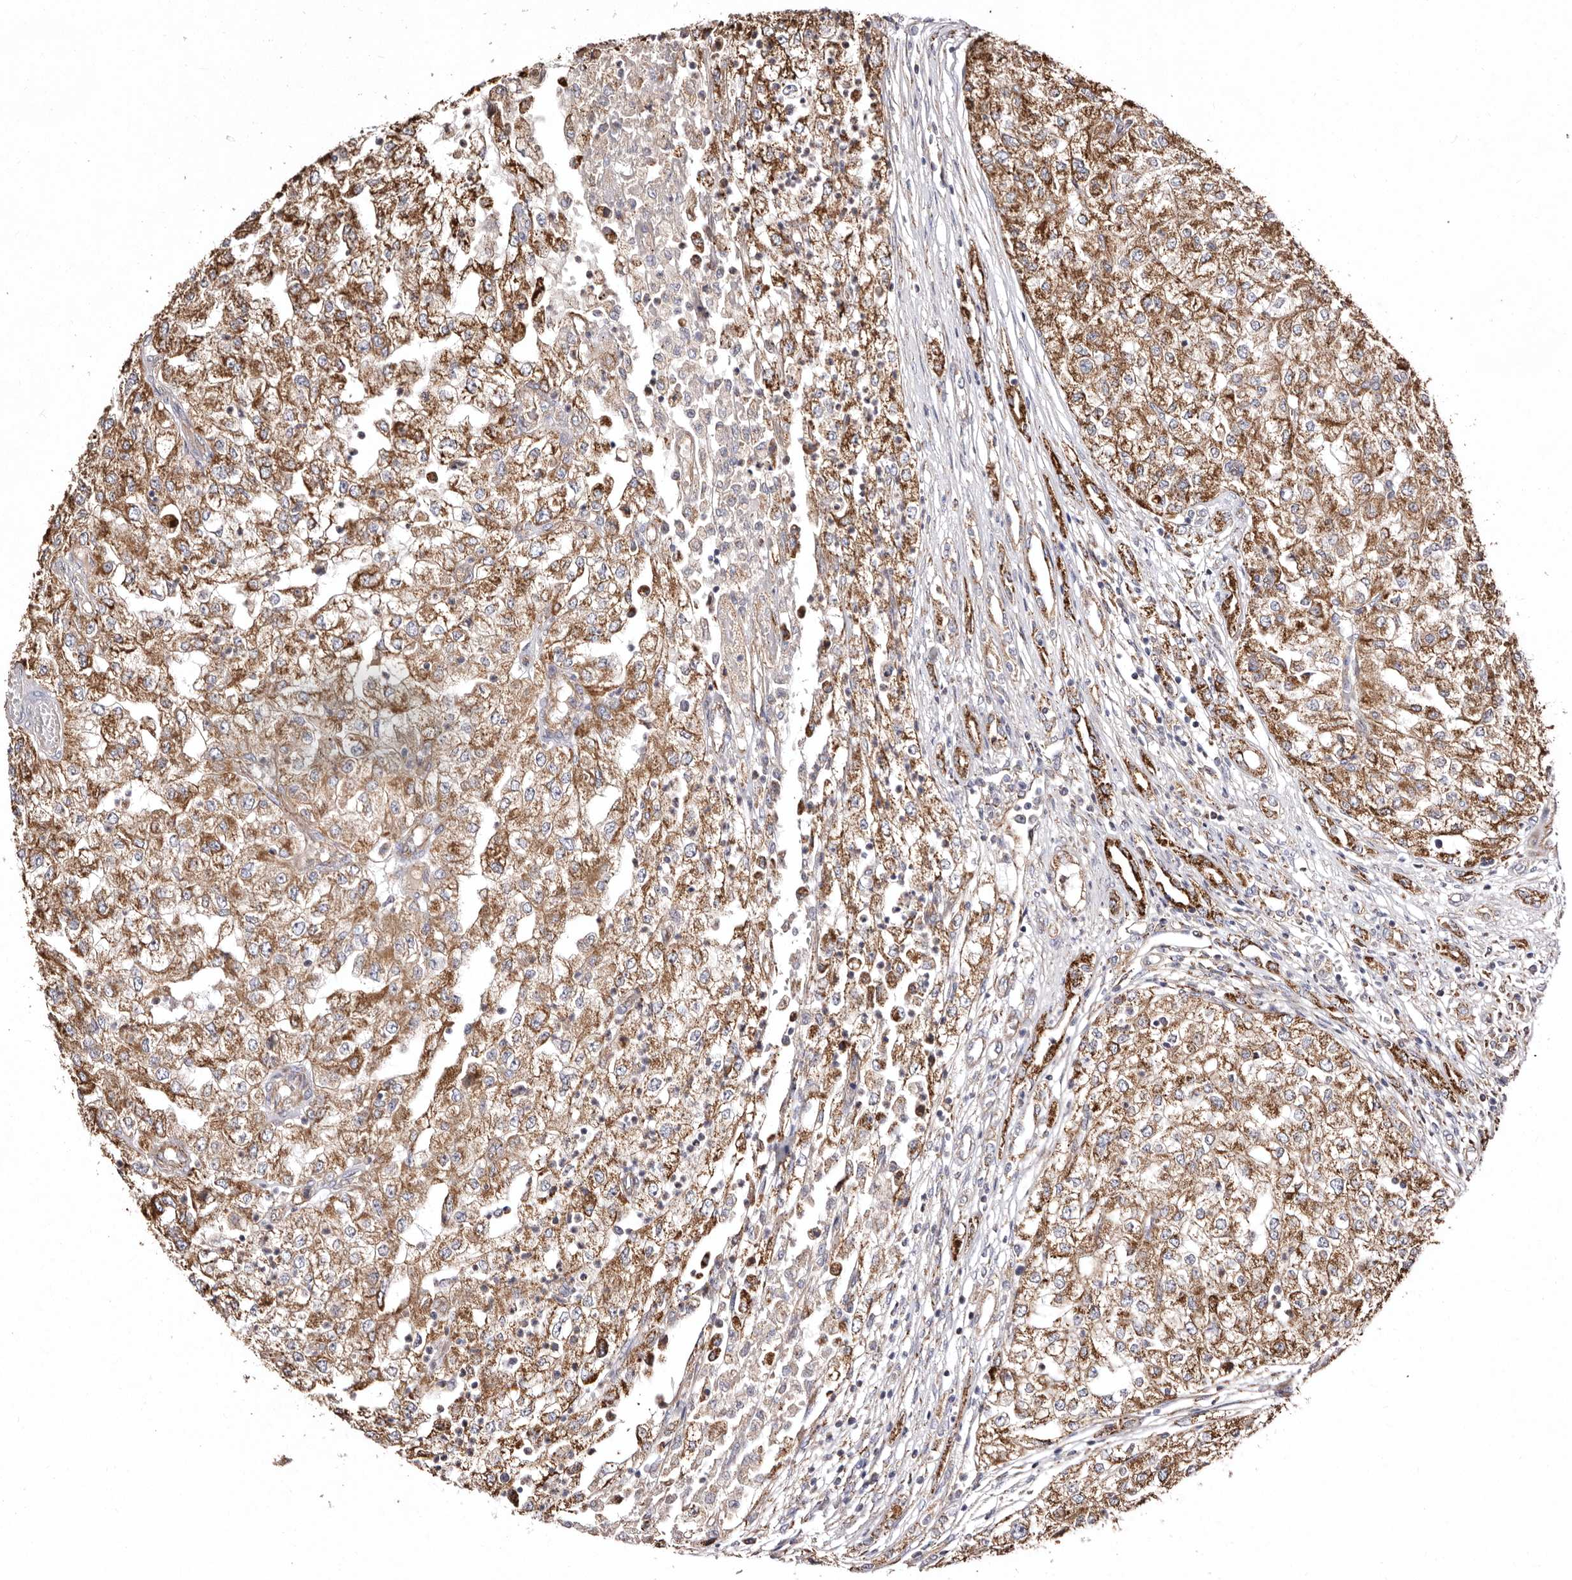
{"staining": {"intensity": "moderate", "quantity": ">75%", "location": "cytoplasmic/membranous"}, "tissue": "renal cancer", "cell_type": "Tumor cells", "image_type": "cancer", "snomed": [{"axis": "morphology", "description": "Adenocarcinoma, NOS"}, {"axis": "topography", "description": "Kidney"}], "caption": "The histopathology image shows immunohistochemical staining of renal cancer. There is moderate cytoplasmic/membranous expression is appreciated in approximately >75% of tumor cells. (Stains: DAB in brown, nuclei in blue, Microscopy: brightfield microscopy at high magnification).", "gene": "LUZP1", "patient": {"sex": "female", "age": 54}}